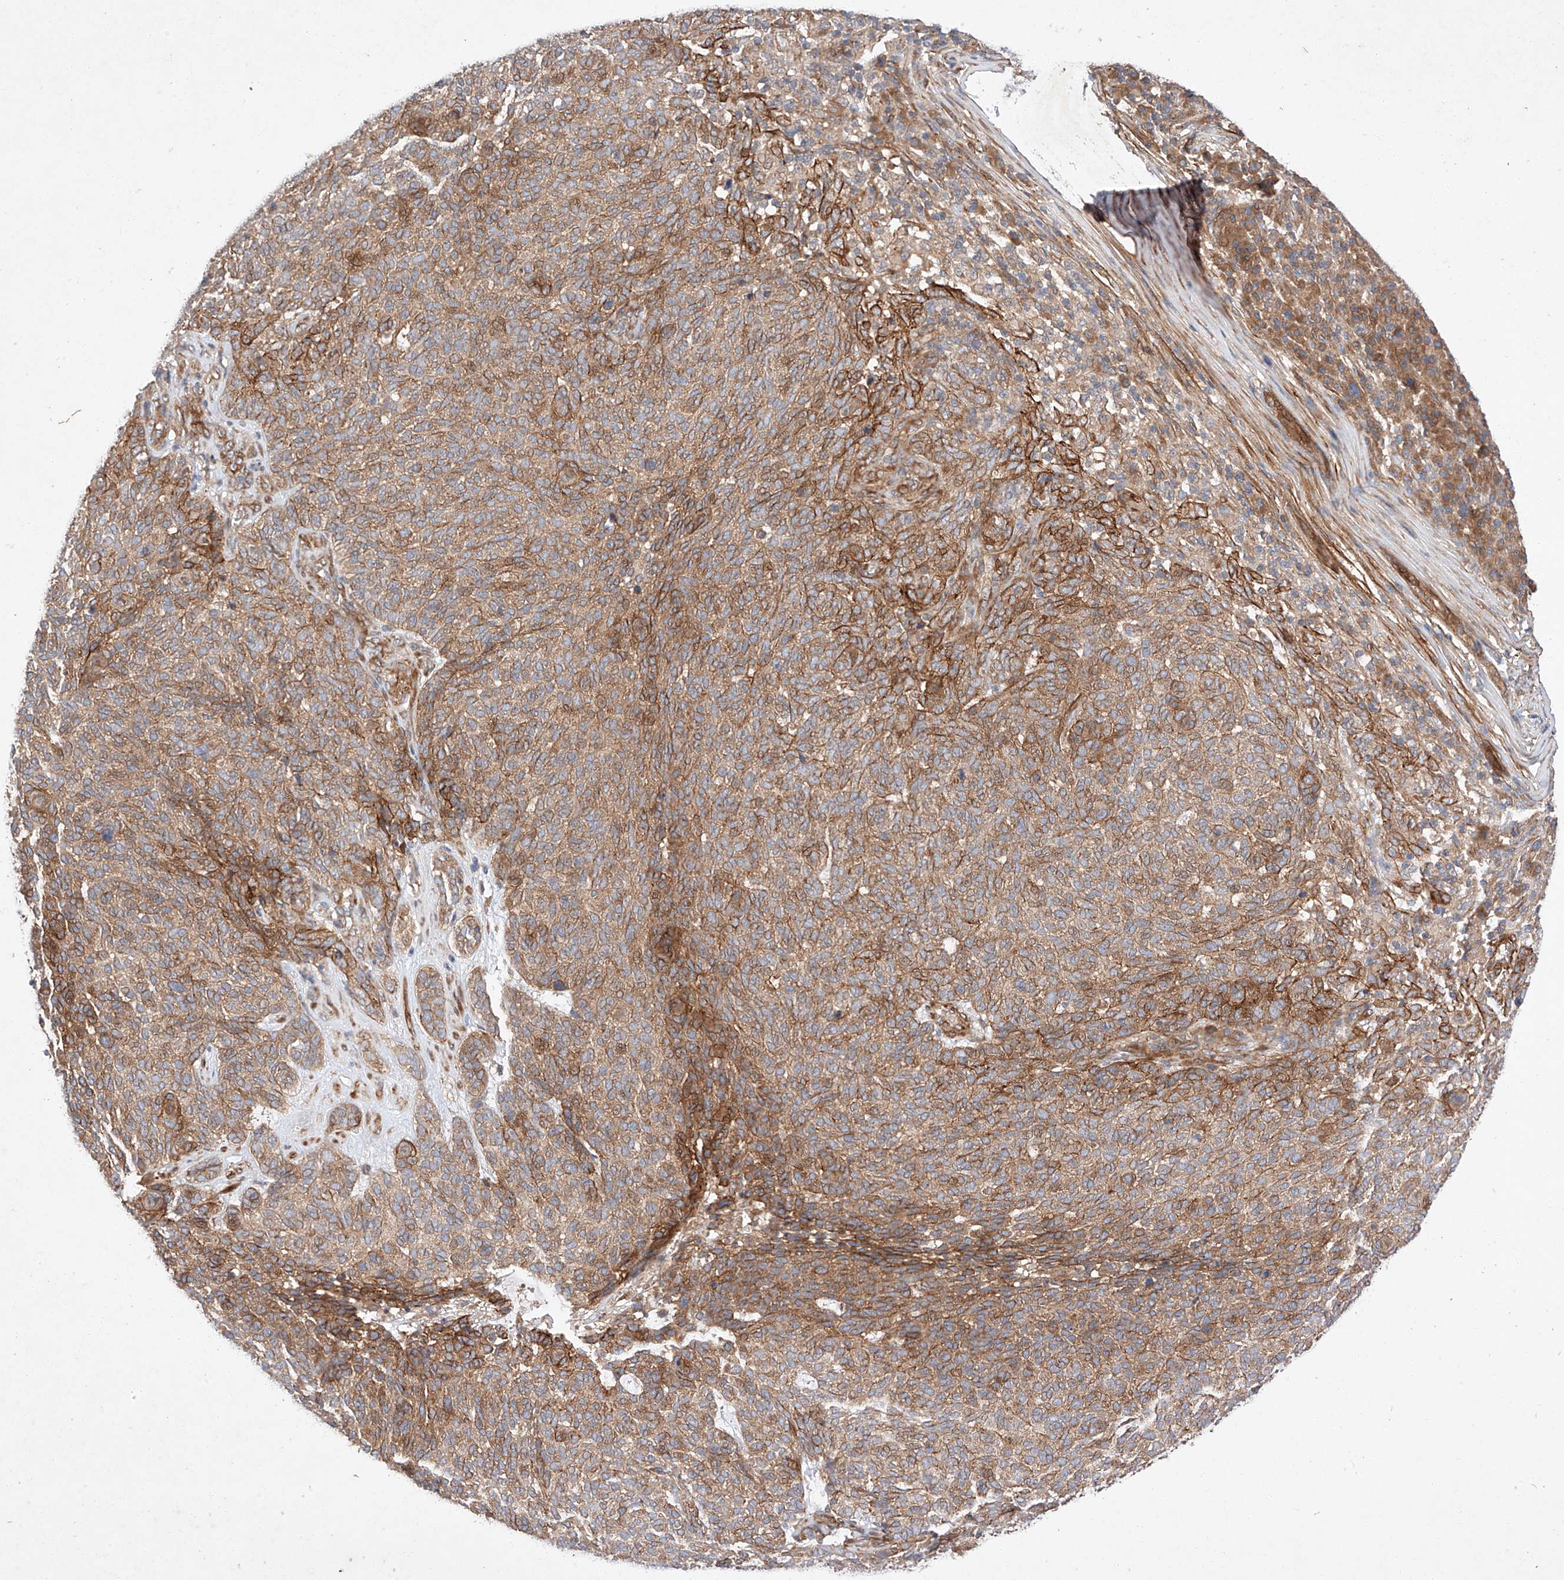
{"staining": {"intensity": "moderate", "quantity": ">75%", "location": "cytoplasmic/membranous"}, "tissue": "skin cancer", "cell_type": "Tumor cells", "image_type": "cancer", "snomed": [{"axis": "morphology", "description": "Squamous cell carcinoma, NOS"}, {"axis": "topography", "description": "Skin"}], "caption": "Protein expression analysis of skin cancer (squamous cell carcinoma) exhibits moderate cytoplasmic/membranous staining in about >75% of tumor cells. The protein of interest is shown in brown color, while the nuclei are stained blue.", "gene": "RAB23", "patient": {"sex": "female", "age": 90}}